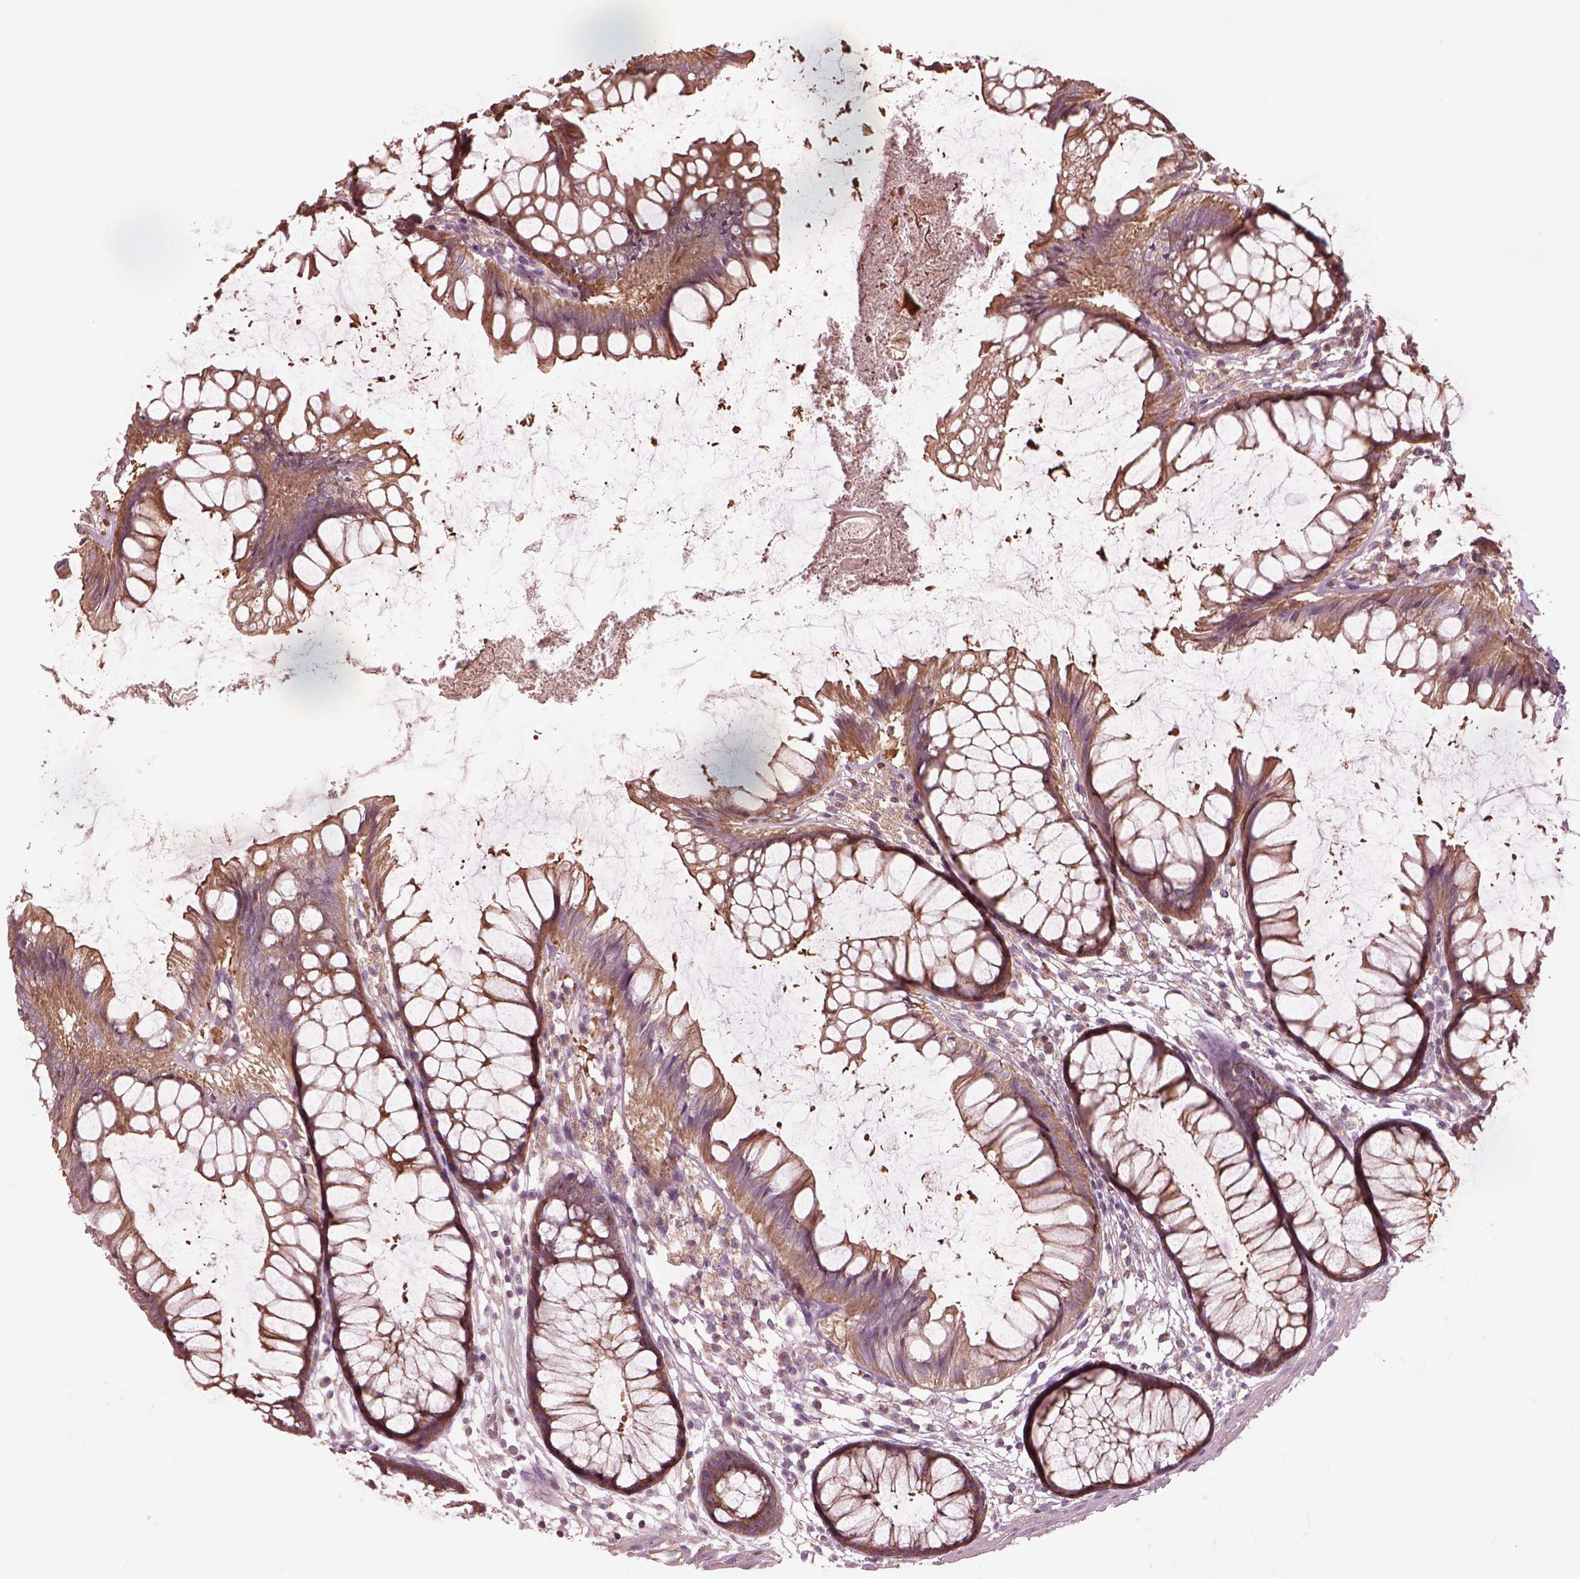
{"staining": {"intensity": "weak", "quantity": ">75%", "location": "cytoplasmic/membranous"}, "tissue": "colon", "cell_type": "Endothelial cells", "image_type": "normal", "snomed": [{"axis": "morphology", "description": "Normal tissue, NOS"}, {"axis": "morphology", "description": "Adenocarcinoma, NOS"}, {"axis": "topography", "description": "Colon"}], "caption": "A high-resolution image shows IHC staining of normal colon, which demonstrates weak cytoplasmic/membranous staining in approximately >75% of endothelial cells.", "gene": "STK33", "patient": {"sex": "male", "age": 65}}